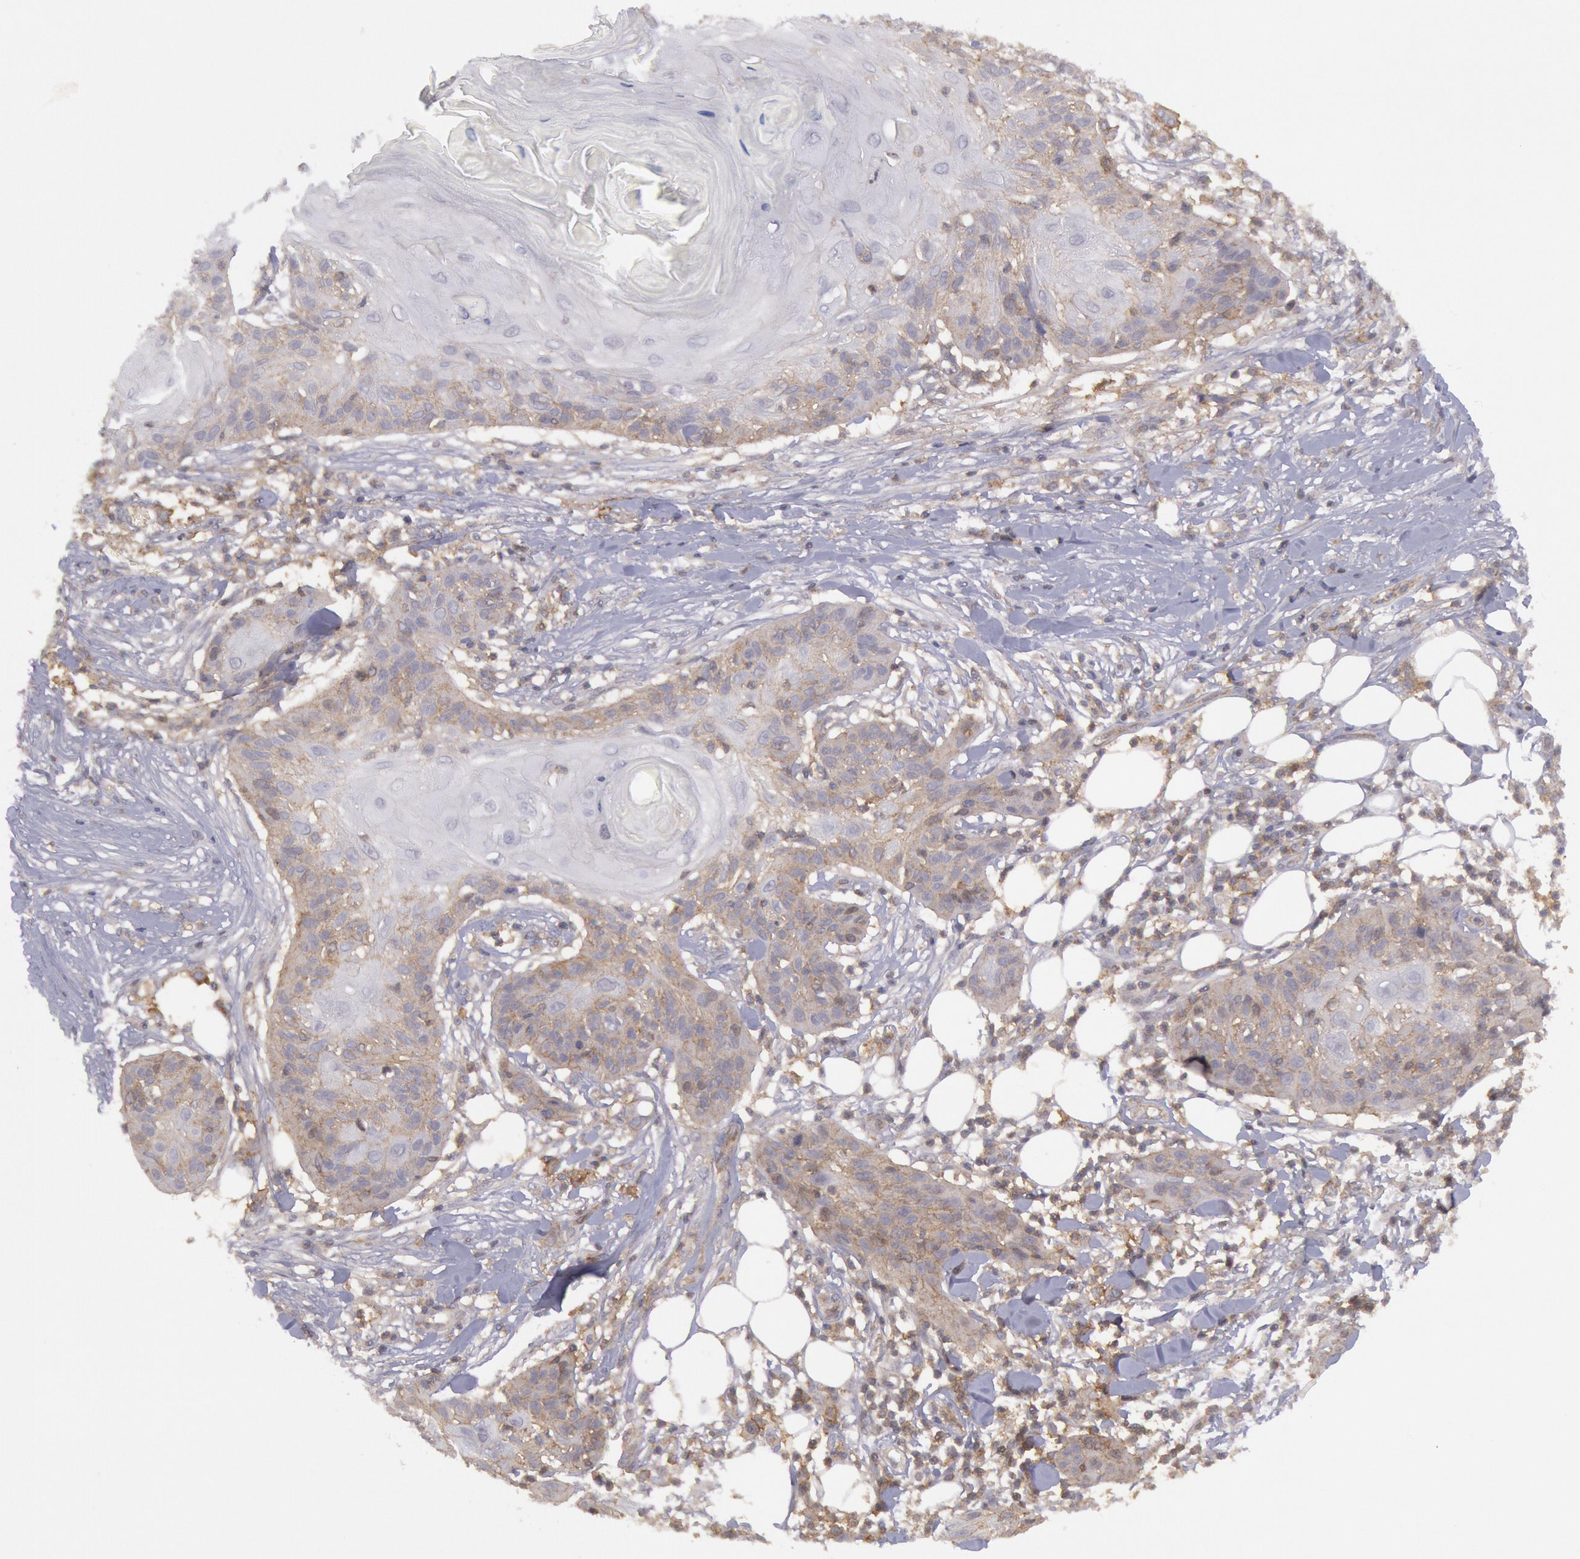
{"staining": {"intensity": "weak", "quantity": "25%-75%", "location": "cytoplasmic/membranous"}, "tissue": "skin cancer", "cell_type": "Tumor cells", "image_type": "cancer", "snomed": [{"axis": "morphology", "description": "Squamous cell carcinoma, NOS"}, {"axis": "topography", "description": "Skin"}], "caption": "Approximately 25%-75% of tumor cells in squamous cell carcinoma (skin) reveal weak cytoplasmic/membranous protein expression as visualized by brown immunohistochemical staining.", "gene": "STX4", "patient": {"sex": "female", "age": 88}}